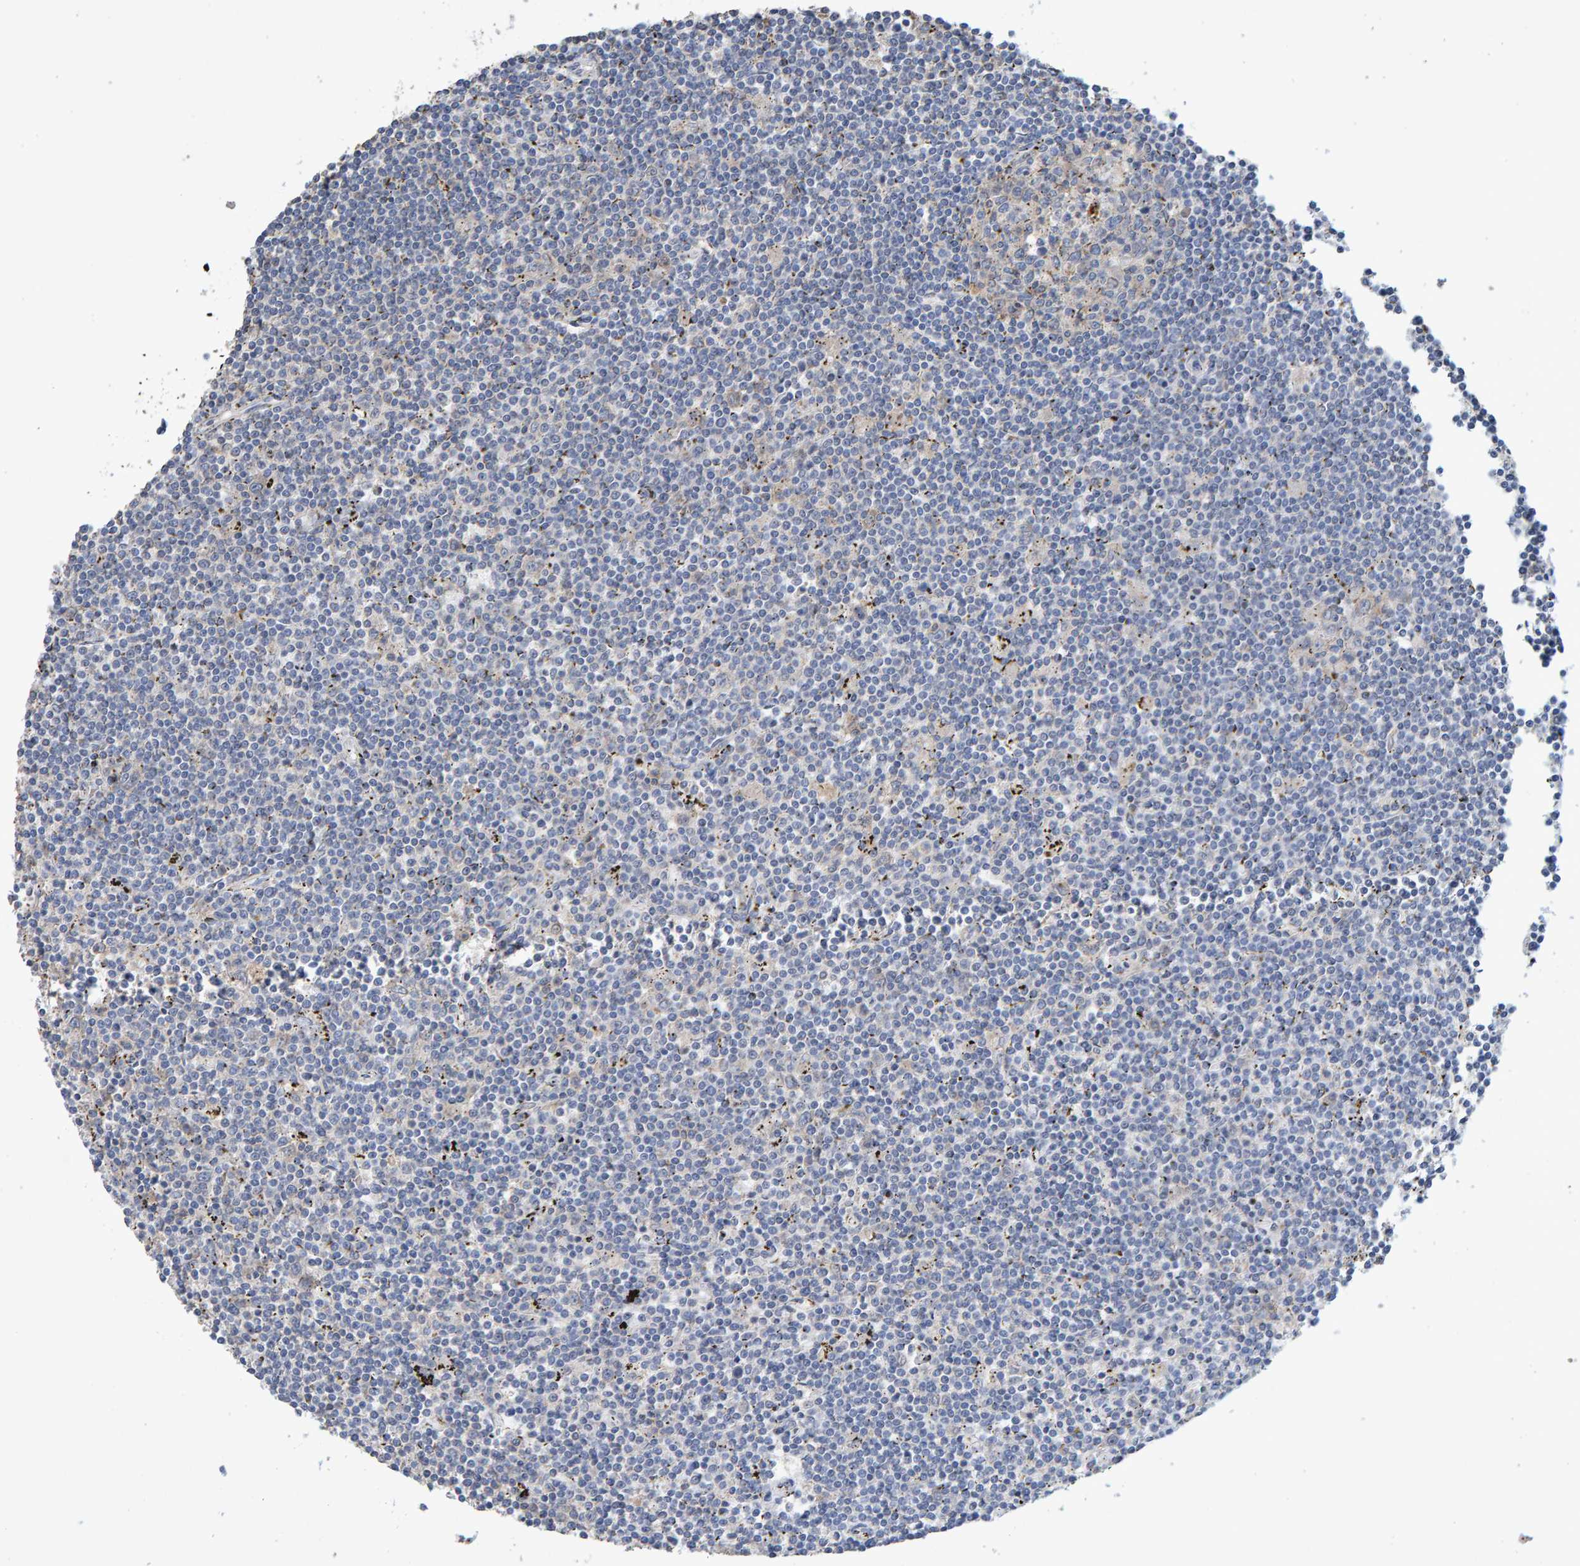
{"staining": {"intensity": "negative", "quantity": "none", "location": "none"}, "tissue": "lymphoma", "cell_type": "Tumor cells", "image_type": "cancer", "snomed": [{"axis": "morphology", "description": "Malignant lymphoma, non-Hodgkin's type, Low grade"}, {"axis": "topography", "description": "Spleen"}], "caption": "The immunohistochemistry (IHC) micrograph has no significant expression in tumor cells of malignant lymphoma, non-Hodgkin's type (low-grade) tissue.", "gene": "CTH", "patient": {"sex": "male", "age": 76}}